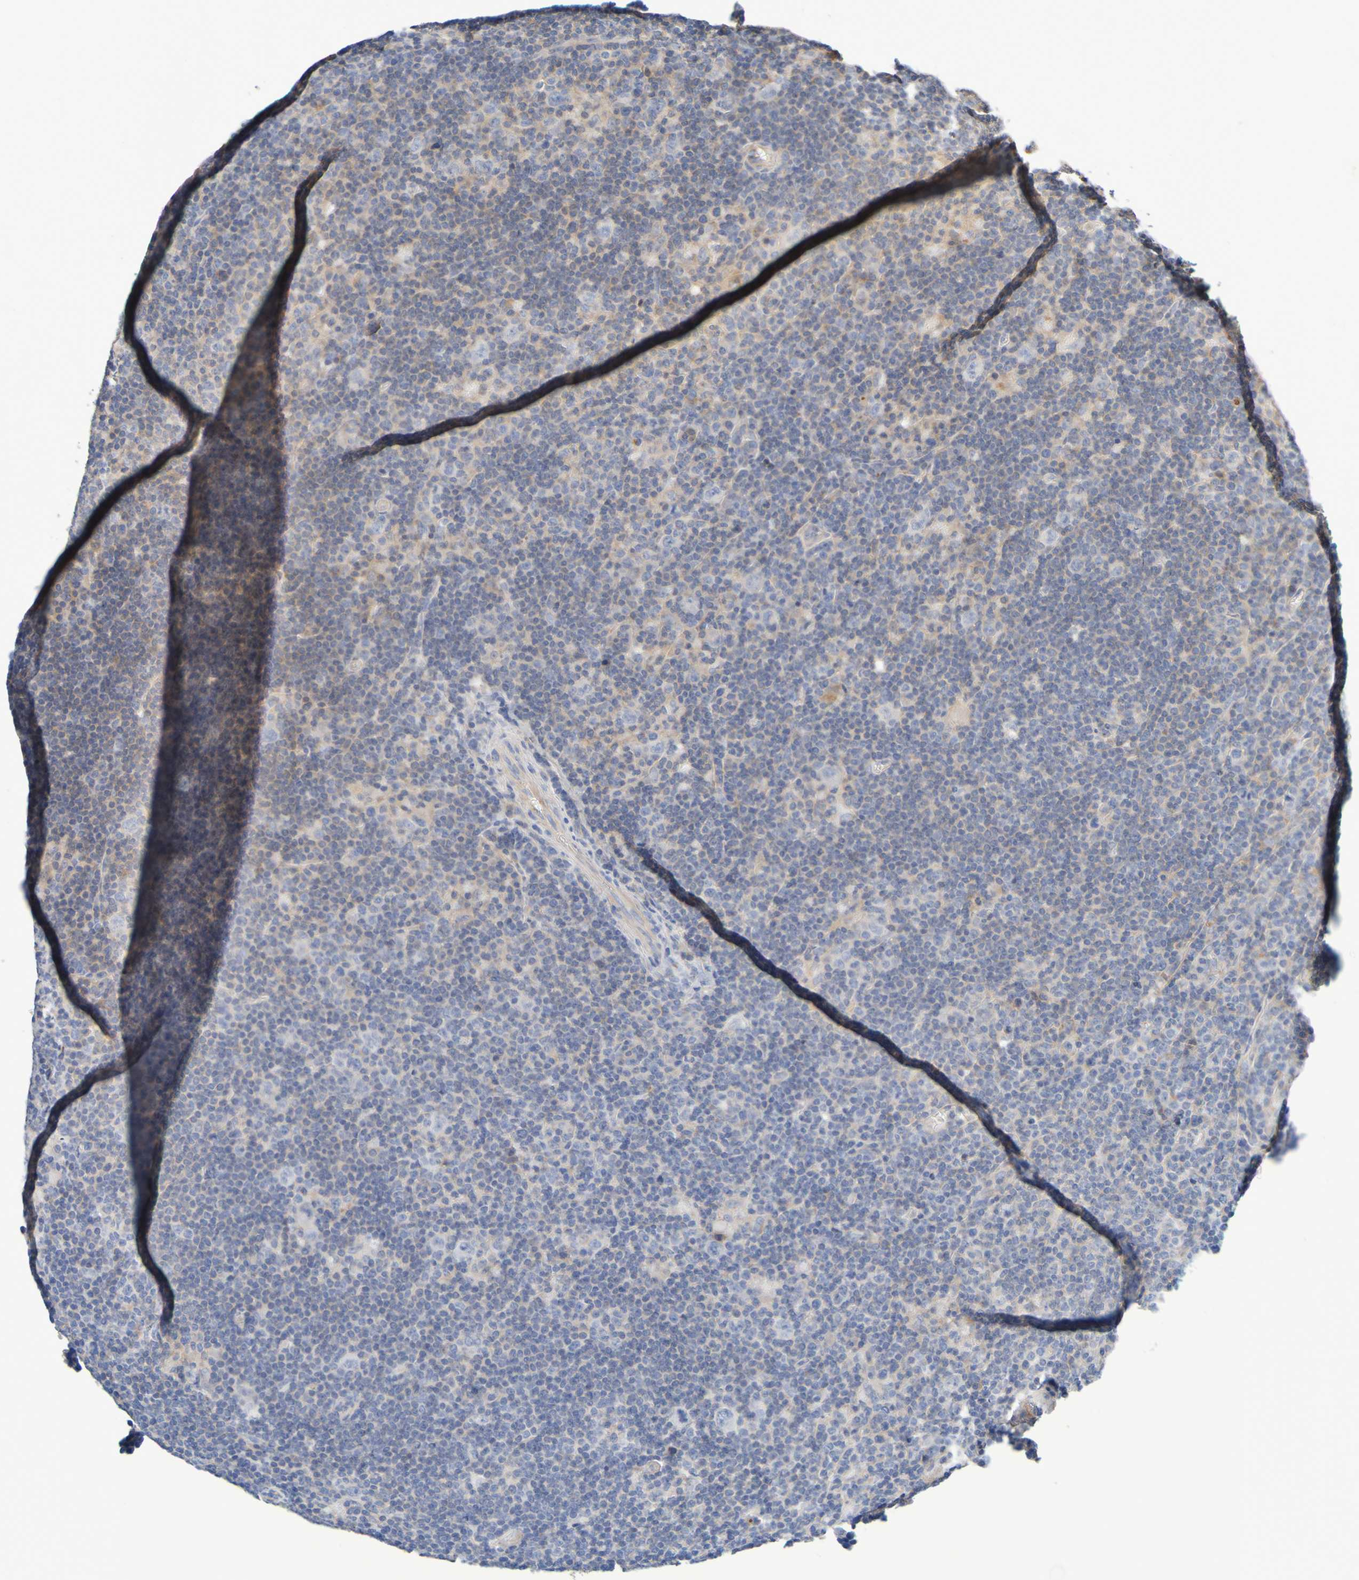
{"staining": {"intensity": "negative", "quantity": "none", "location": "none"}, "tissue": "lymphoma", "cell_type": "Tumor cells", "image_type": "cancer", "snomed": [{"axis": "morphology", "description": "Hodgkin's disease, NOS"}, {"axis": "topography", "description": "Lymph node"}], "caption": "A photomicrograph of Hodgkin's disease stained for a protein demonstrates no brown staining in tumor cells.", "gene": "GAB3", "patient": {"sex": "female", "age": 57}}